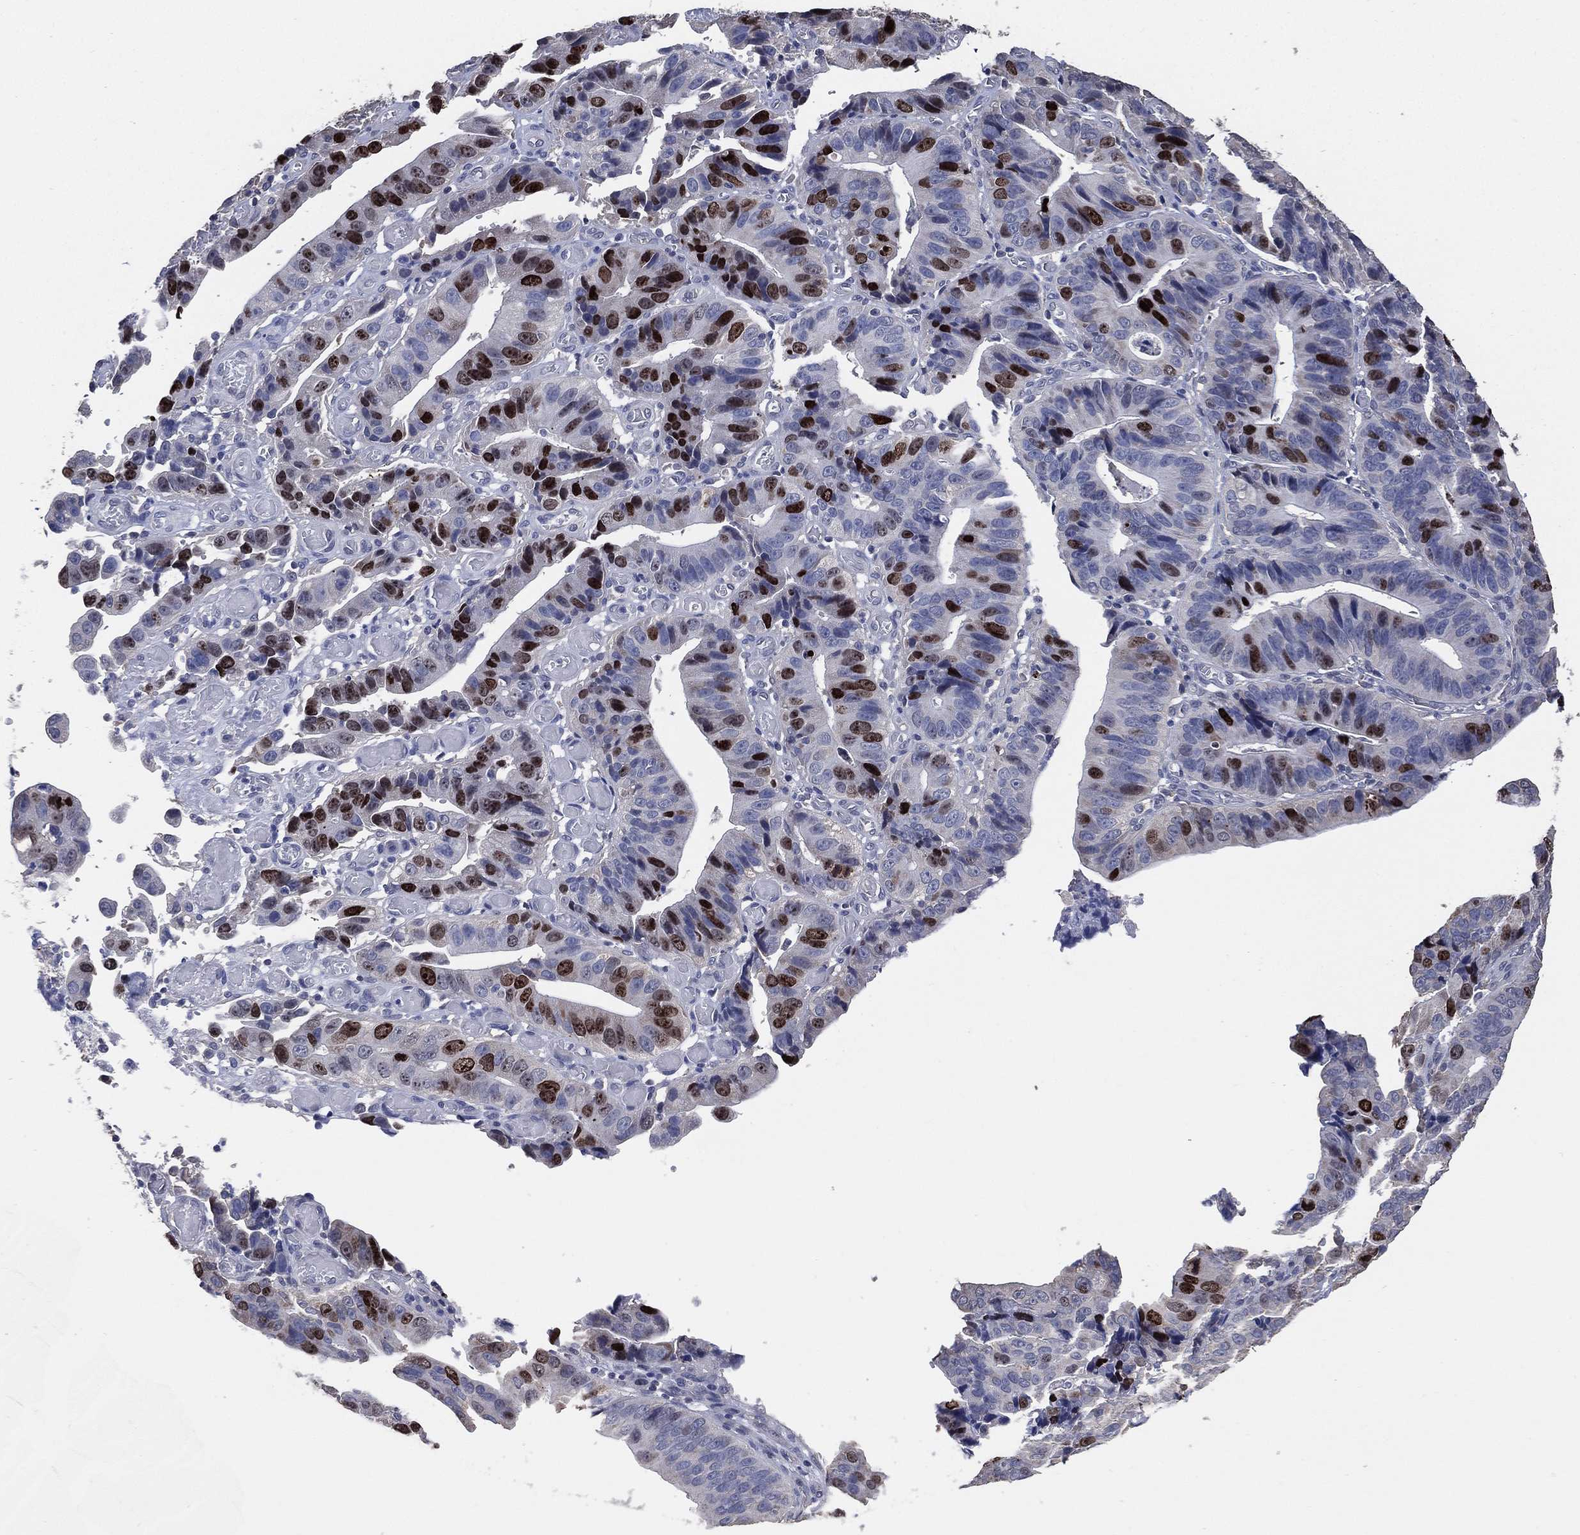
{"staining": {"intensity": "strong", "quantity": "<25%", "location": "nuclear"}, "tissue": "stomach cancer", "cell_type": "Tumor cells", "image_type": "cancer", "snomed": [{"axis": "morphology", "description": "Adenocarcinoma, NOS"}, {"axis": "topography", "description": "Stomach"}], "caption": "Tumor cells exhibit strong nuclear positivity in approximately <25% of cells in stomach adenocarcinoma. The protein of interest is stained brown, and the nuclei are stained in blue (DAB (3,3'-diaminobenzidine) IHC with brightfield microscopy, high magnification).", "gene": "KLK5", "patient": {"sex": "male", "age": 84}}